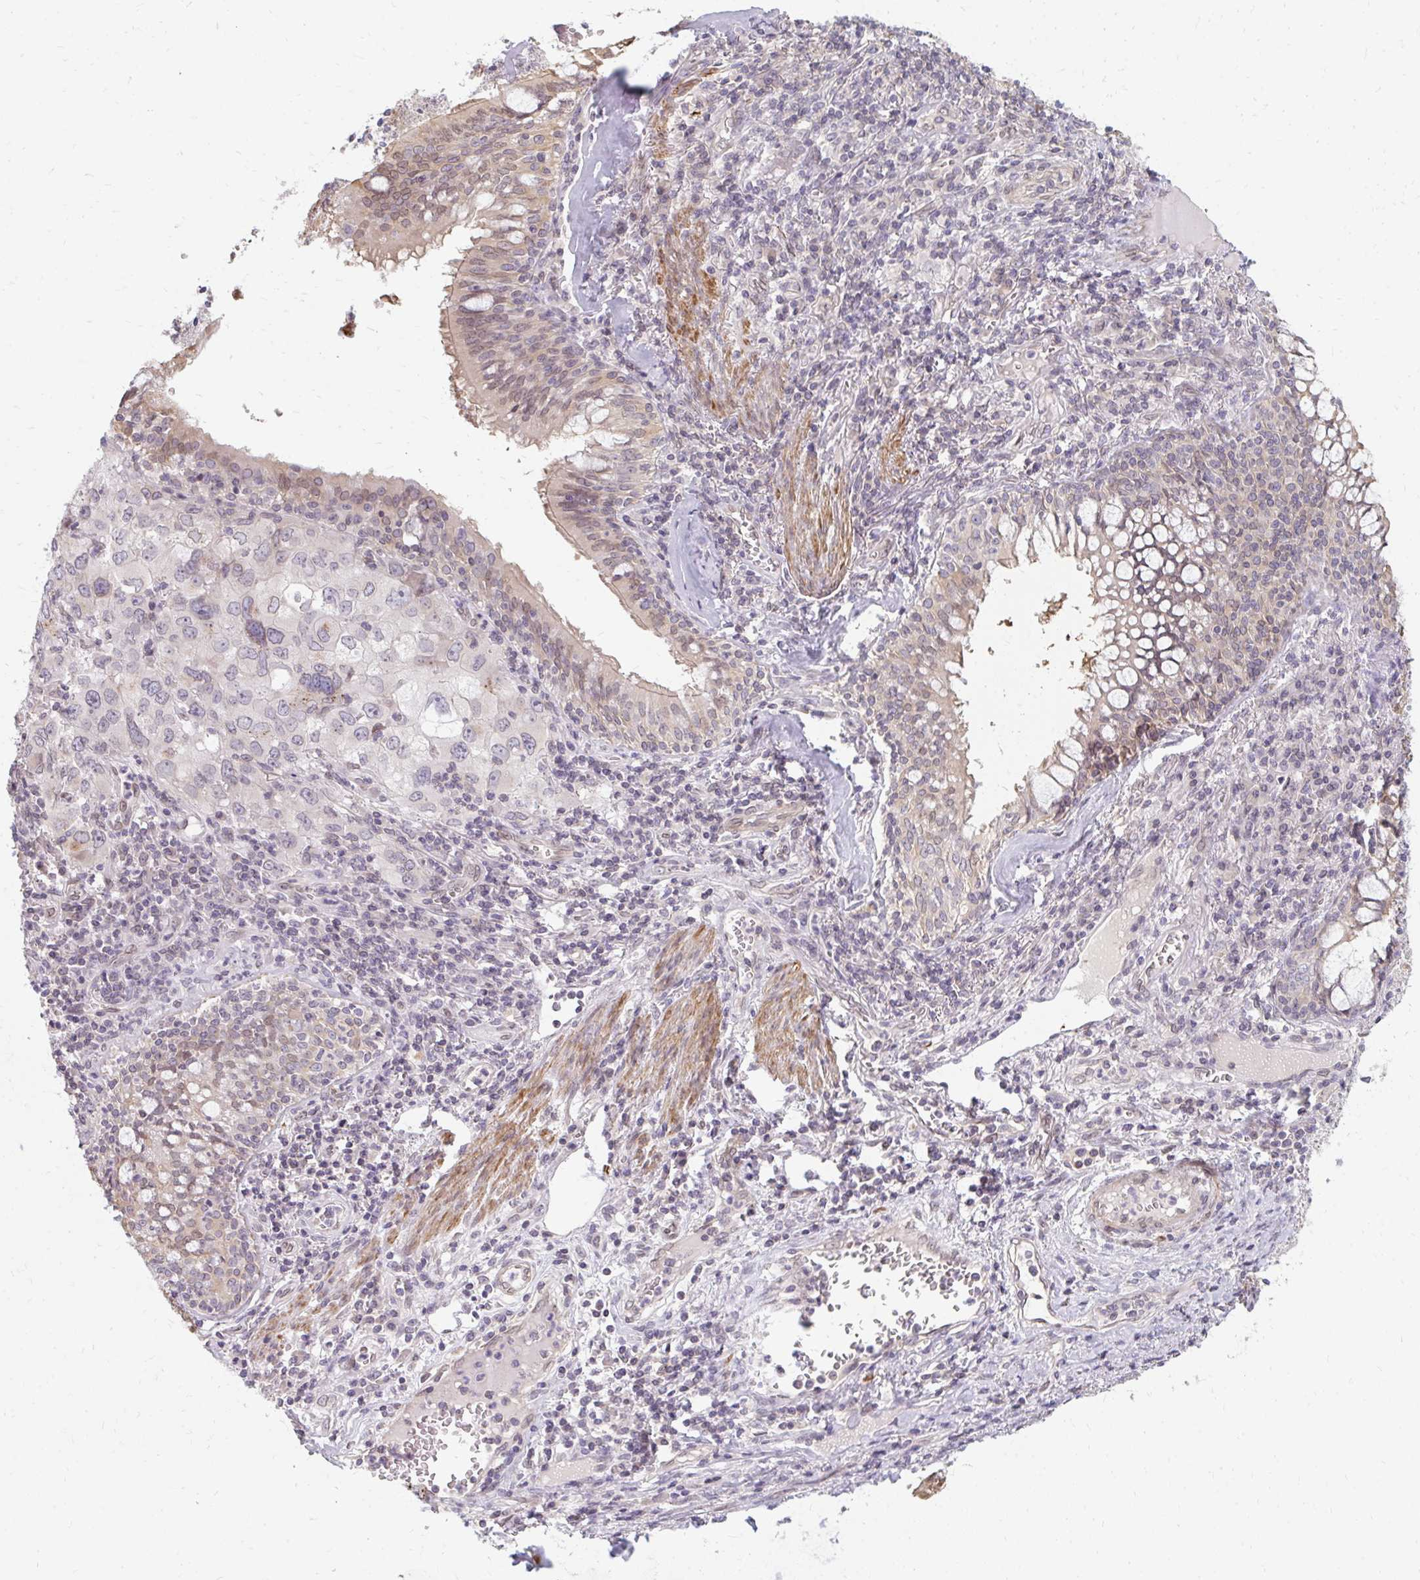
{"staining": {"intensity": "moderate", "quantity": "<25%", "location": "cytoplasmic/membranous"}, "tissue": "lung cancer", "cell_type": "Tumor cells", "image_type": "cancer", "snomed": [{"axis": "morphology", "description": "Adenocarcinoma, NOS"}, {"axis": "morphology", "description": "Adenocarcinoma, metastatic, NOS"}, {"axis": "topography", "description": "Lymph node"}, {"axis": "topography", "description": "Lung"}], "caption": "Brown immunohistochemical staining in lung adenocarcinoma reveals moderate cytoplasmic/membranous expression in about <25% of tumor cells.", "gene": "GPC5", "patient": {"sex": "female", "age": 42}}